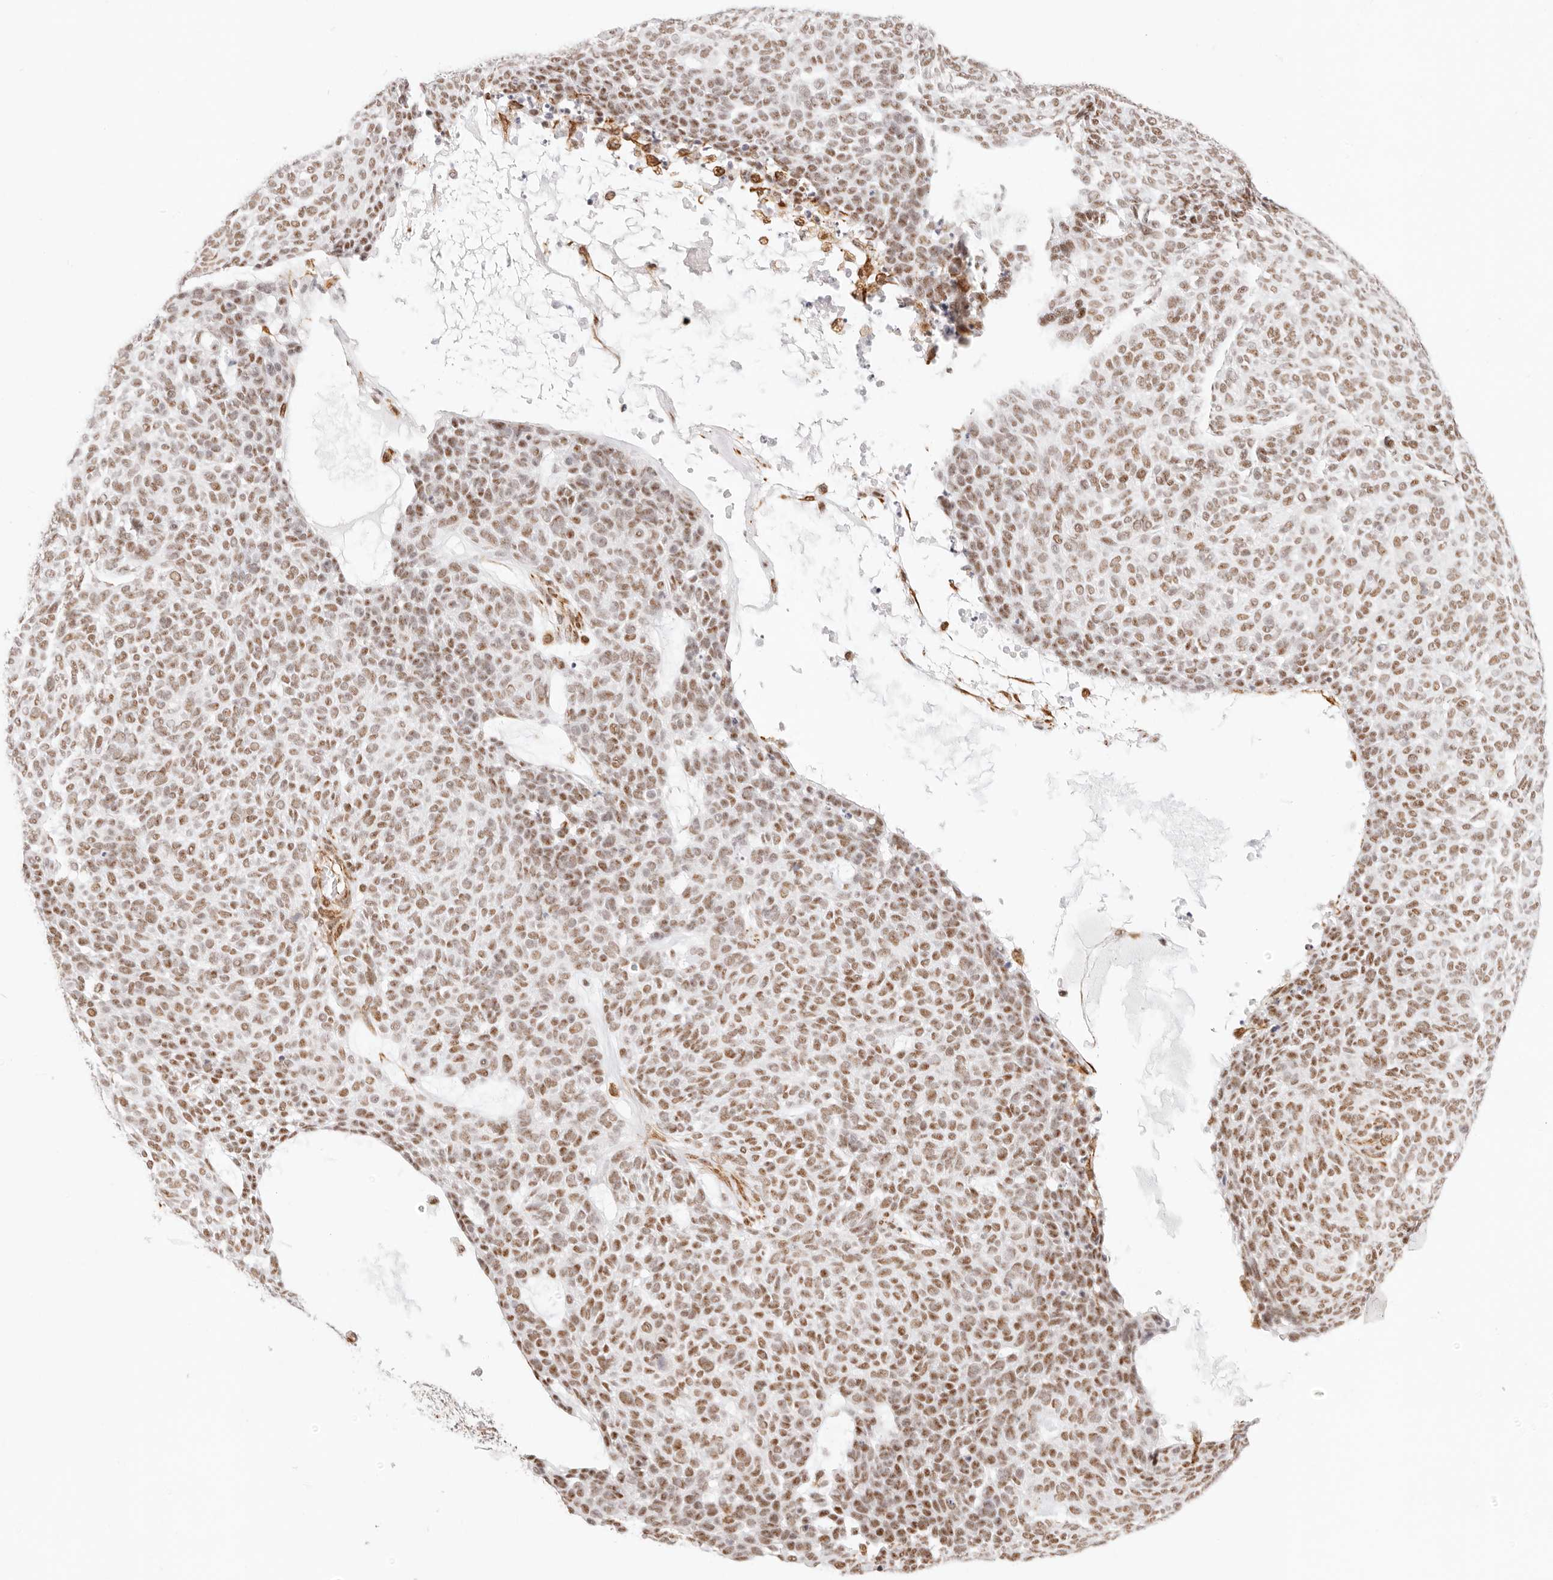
{"staining": {"intensity": "moderate", "quantity": ">75%", "location": "nuclear"}, "tissue": "skin cancer", "cell_type": "Tumor cells", "image_type": "cancer", "snomed": [{"axis": "morphology", "description": "Squamous cell carcinoma, NOS"}, {"axis": "topography", "description": "Skin"}], "caption": "Moderate nuclear protein expression is seen in about >75% of tumor cells in skin cancer (squamous cell carcinoma). (DAB = brown stain, brightfield microscopy at high magnification).", "gene": "ZC3H11A", "patient": {"sex": "female", "age": 90}}